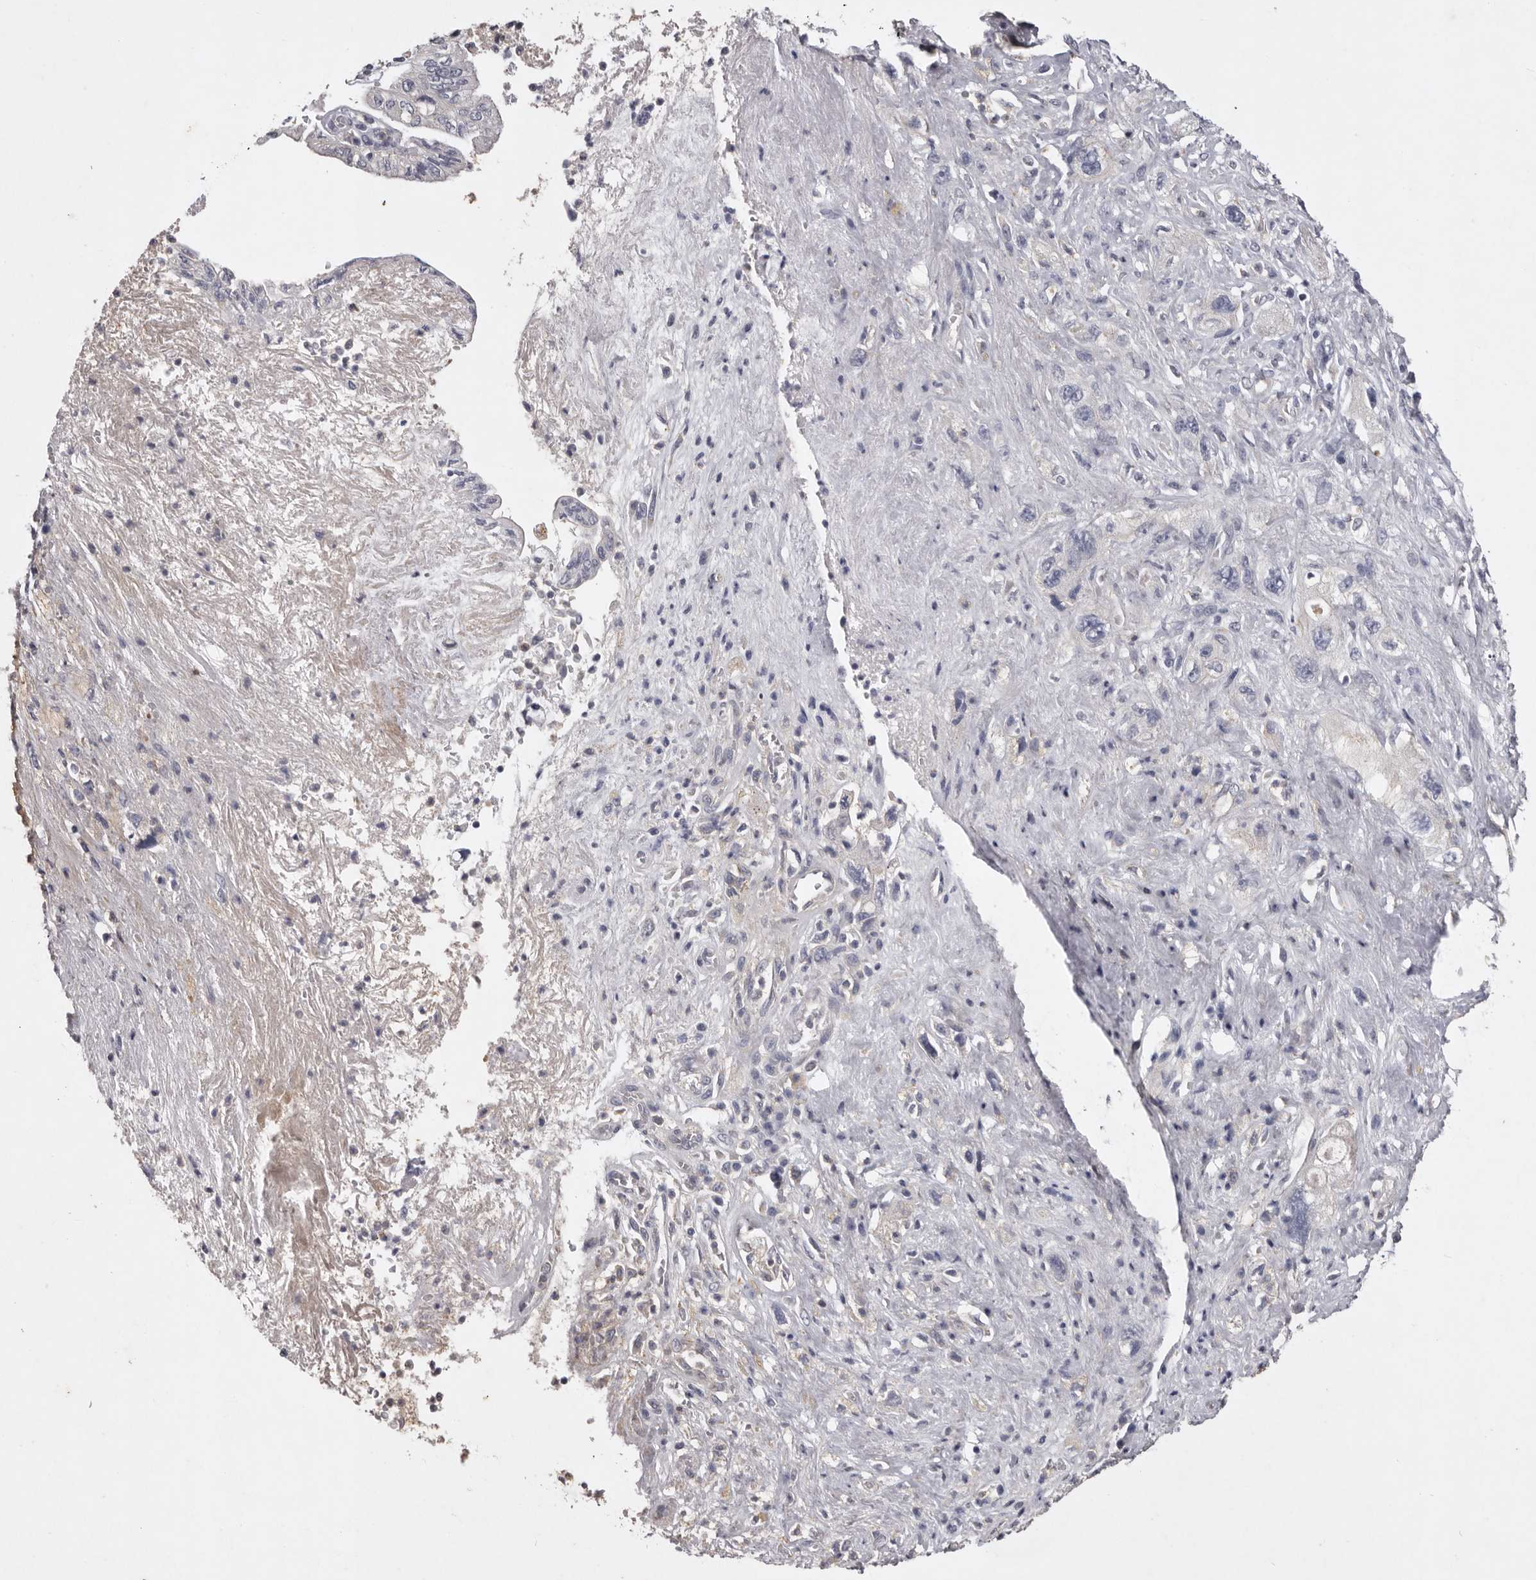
{"staining": {"intensity": "weak", "quantity": "<25%", "location": "cytoplasmic/membranous"}, "tissue": "pancreatic cancer", "cell_type": "Tumor cells", "image_type": "cancer", "snomed": [{"axis": "morphology", "description": "Adenocarcinoma, NOS"}, {"axis": "topography", "description": "Pancreas"}], "caption": "Human adenocarcinoma (pancreatic) stained for a protein using immunohistochemistry (IHC) displays no positivity in tumor cells.", "gene": "NKAIN4", "patient": {"sex": "female", "age": 73}}